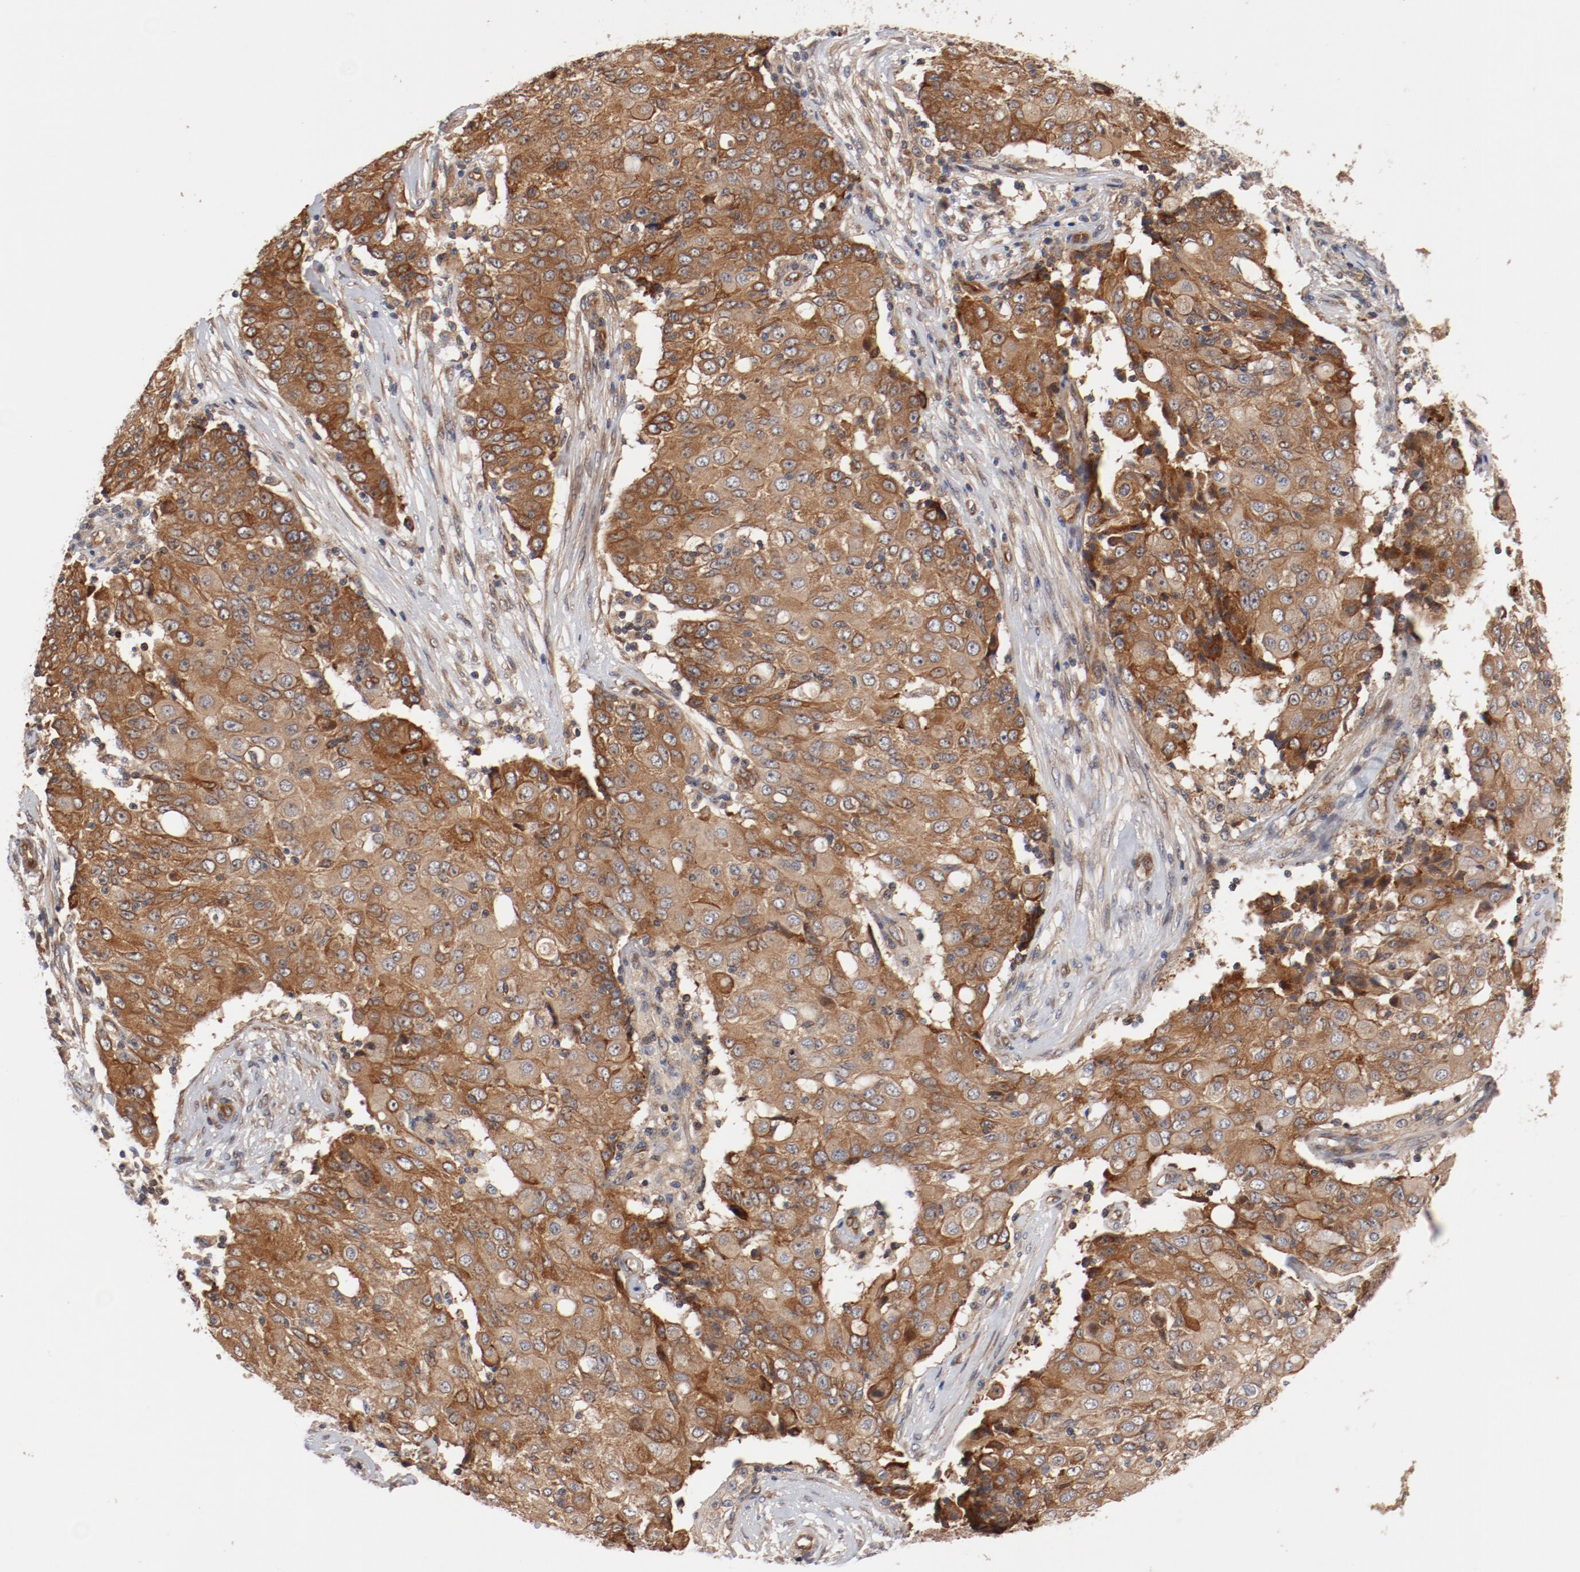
{"staining": {"intensity": "moderate", "quantity": ">75%", "location": "cytoplasmic/membranous"}, "tissue": "ovarian cancer", "cell_type": "Tumor cells", "image_type": "cancer", "snomed": [{"axis": "morphology", "description": "Carcinoma, endometroid"}, {"axis": "topography", "description": "Ovary"}], "caption": "About >75% of tumor cells in human ovarian endometroid carcinoma exhibit moderate cytoplasmic/membranous protein staining as visualized by brown immunohistochemical staining.", "gene": "PITPNM2", "patient": {"sex": "female", "age": 42}}